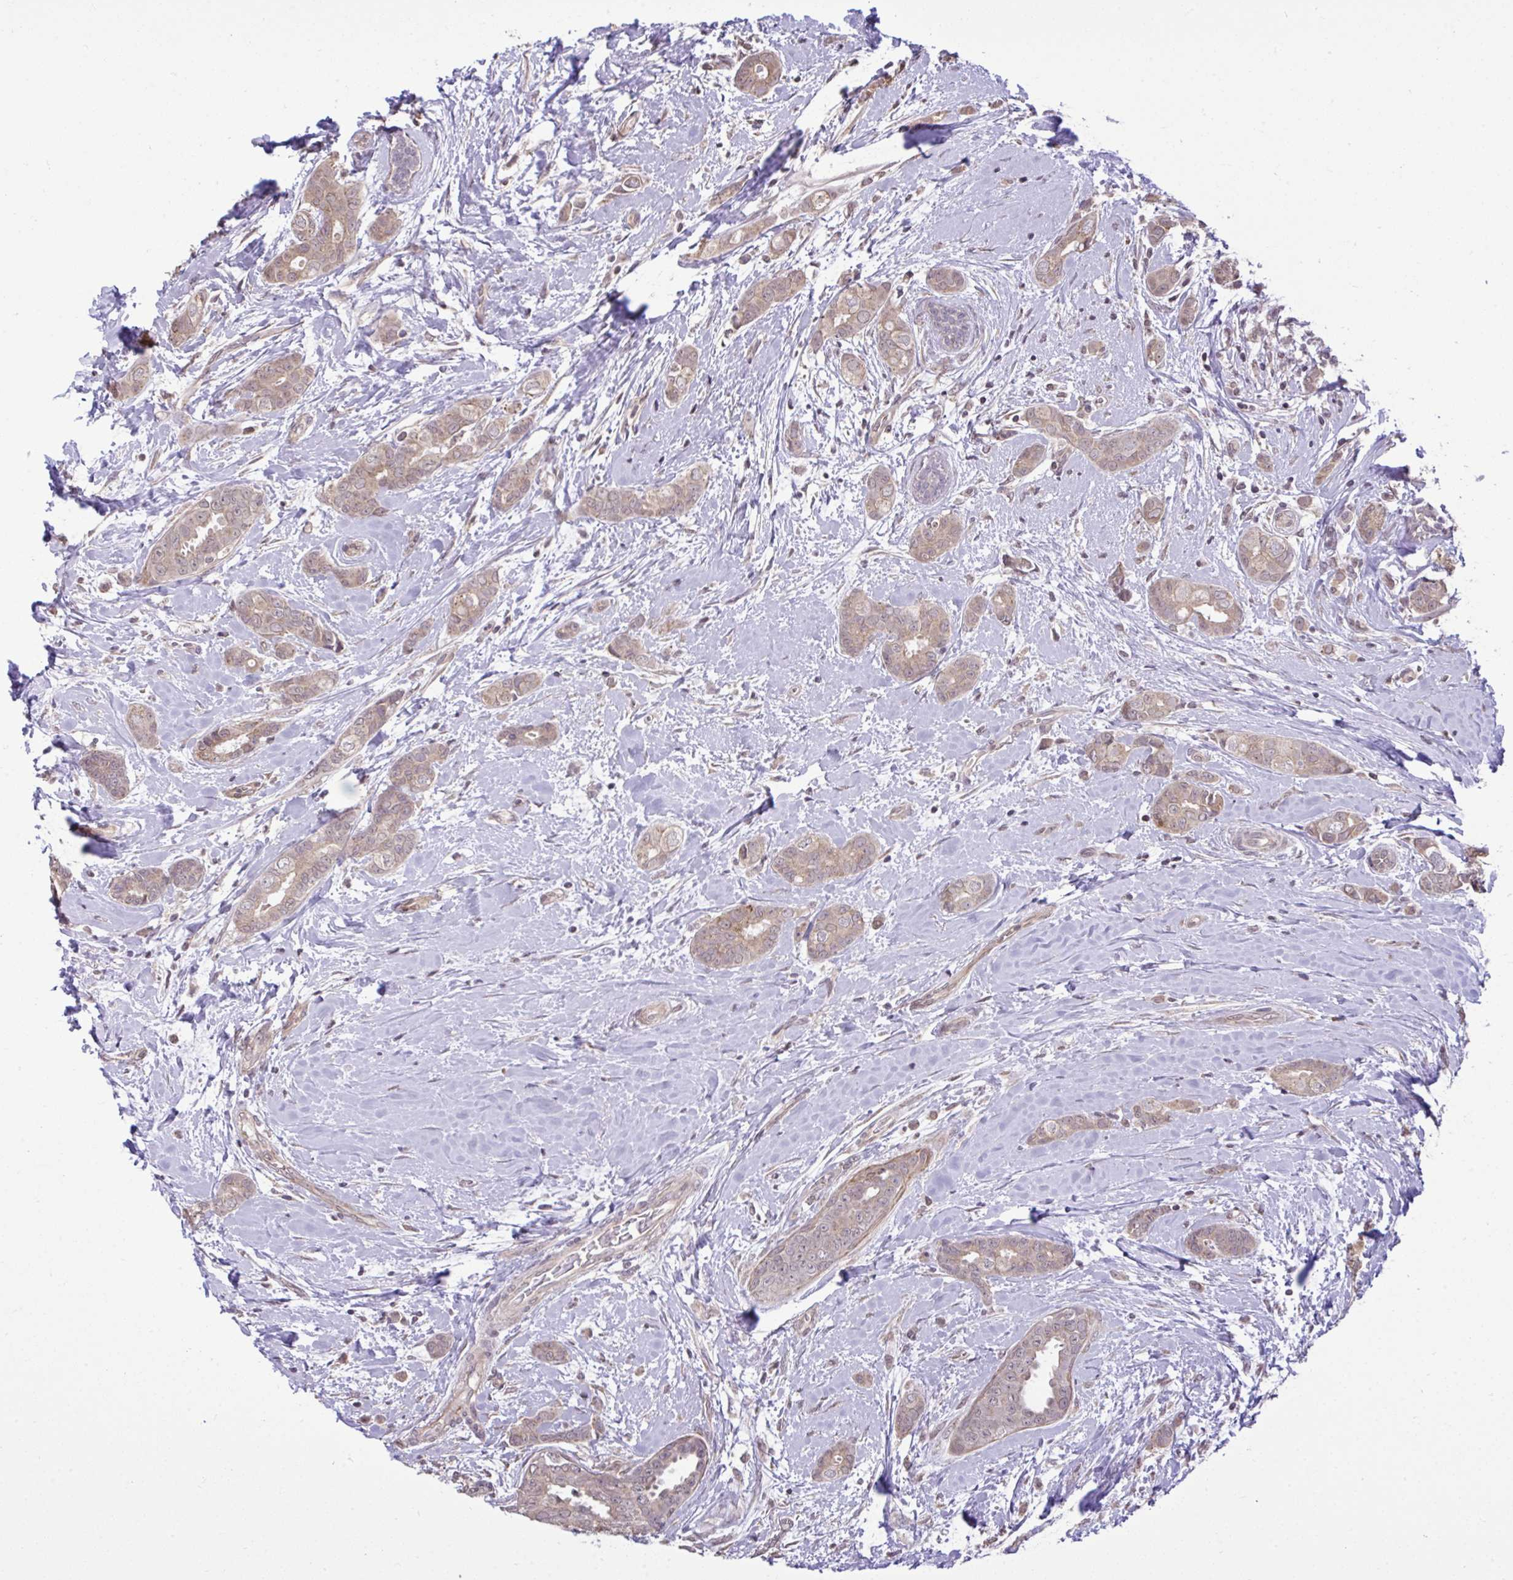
{"staining": {"intensity": "weak", "quantity": ">75%", "location": "cytoplasmic/membranous"}, "tissue": "breast cancer", "cell_type": "Tumor cells", "image_type": "cancer", "snomed": [{"axis": "morphology", "description": "Duct carcinoma"}, {"axis": "topography", "description": "Breast"}], "caption": "Breast cancer stained for a protein exhibits weak cytoplasmic/membranous positivity in tumor cells.", "gene": "CYP20A1", "patient": {"sex": "female", "age": 45}}